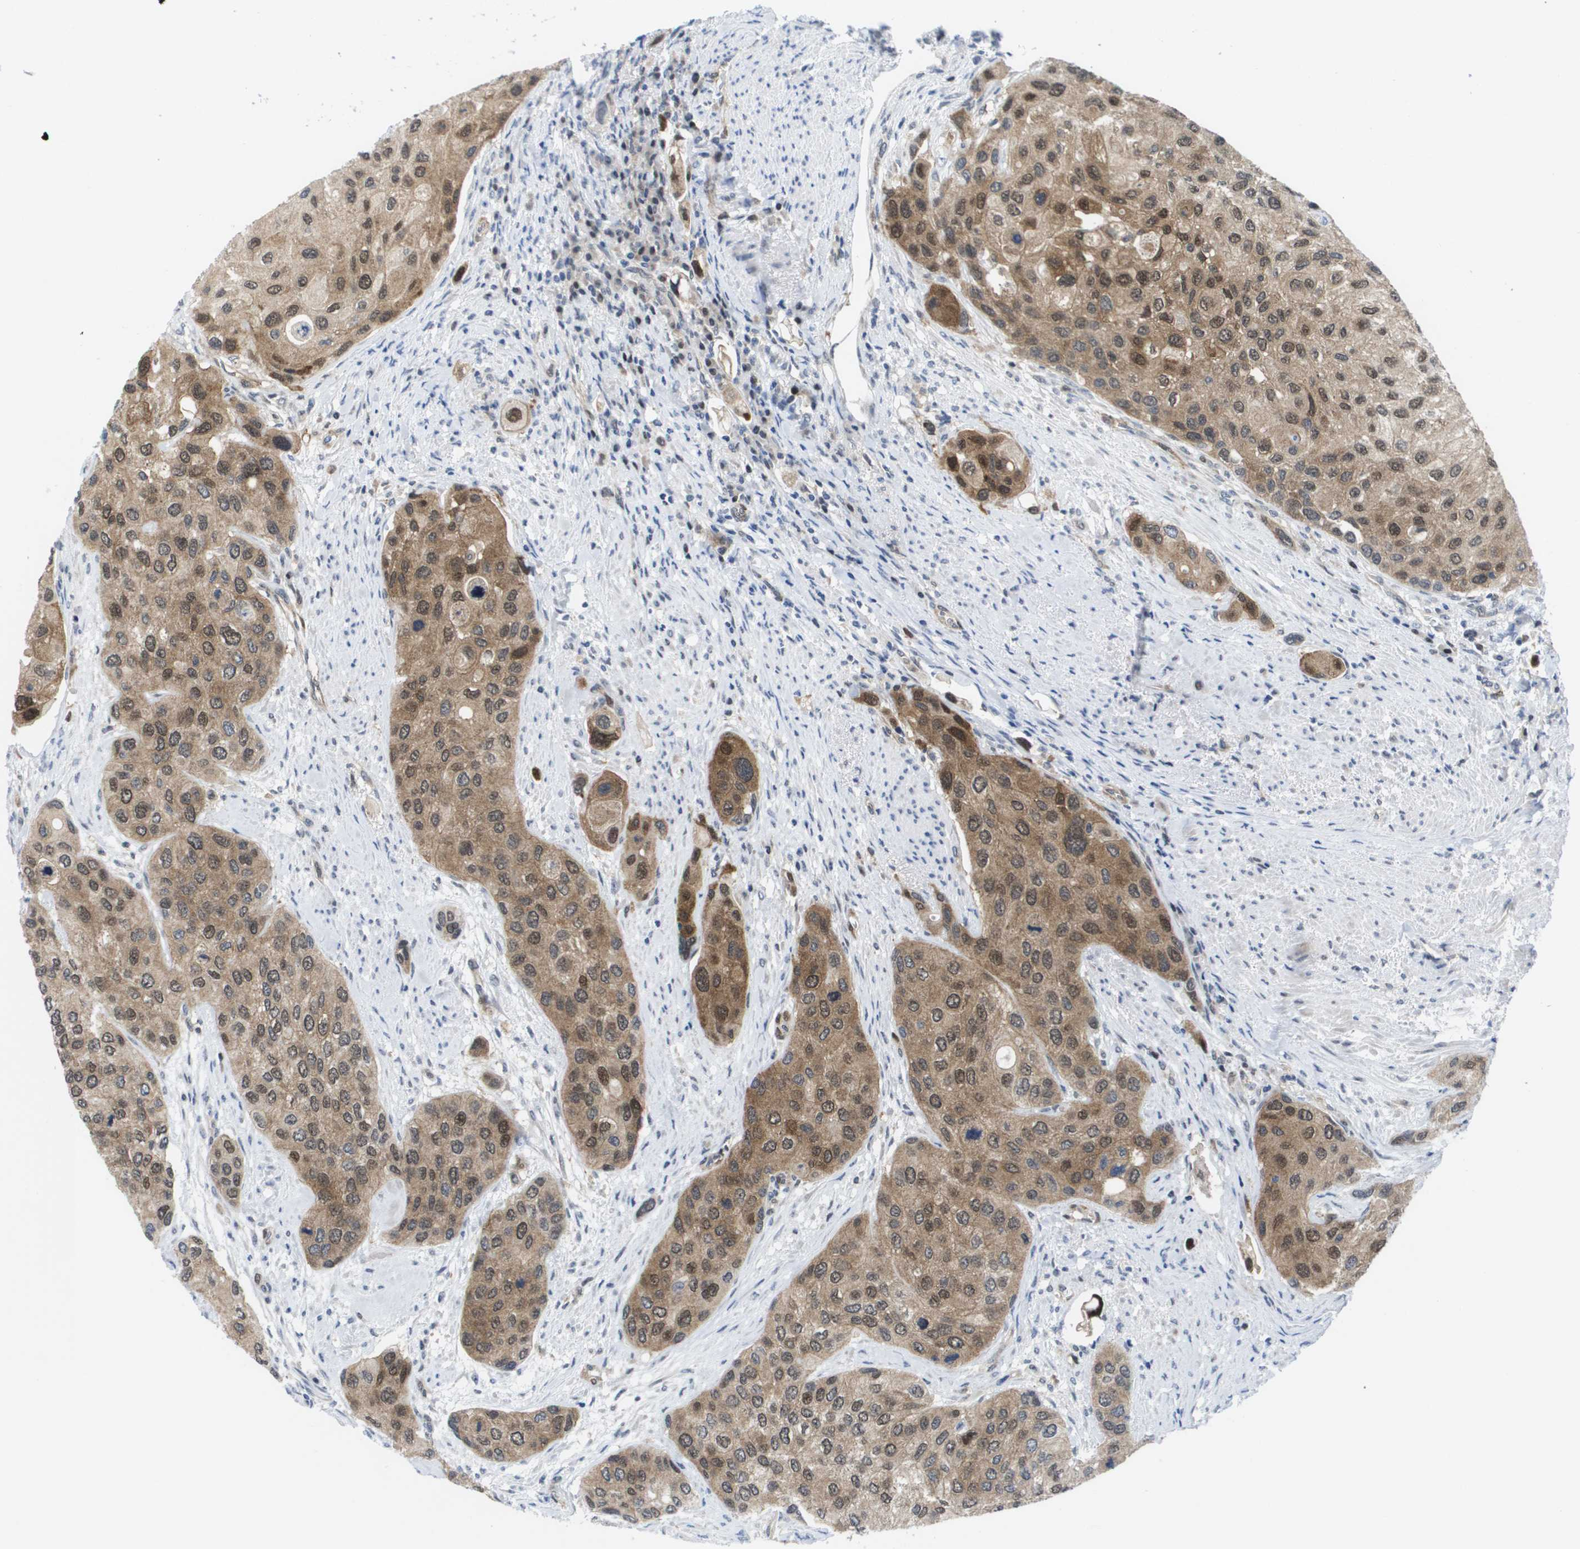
{"staining": {"intensity": "moderate", "quantity": ">75%", "location": "cytoplasmic/membranous,nuclear"}, "tissue": "urothelial cancer", "cell_type": "Tumor cells", "image_type": "cancer", "snomed": [{"axis": "morphology", "description": "Urothelial carcinoma, High grade"}, {"axis": "topography", "description": "Urinary bladder"}], "caption": "Urothelial cancer tissue displays moderate cytoplasmic/membranous and nuclear expression in approximately >75% of tumor cells", "gene": "FKBP4", "patient": {"sex": "female", "age": 56}}